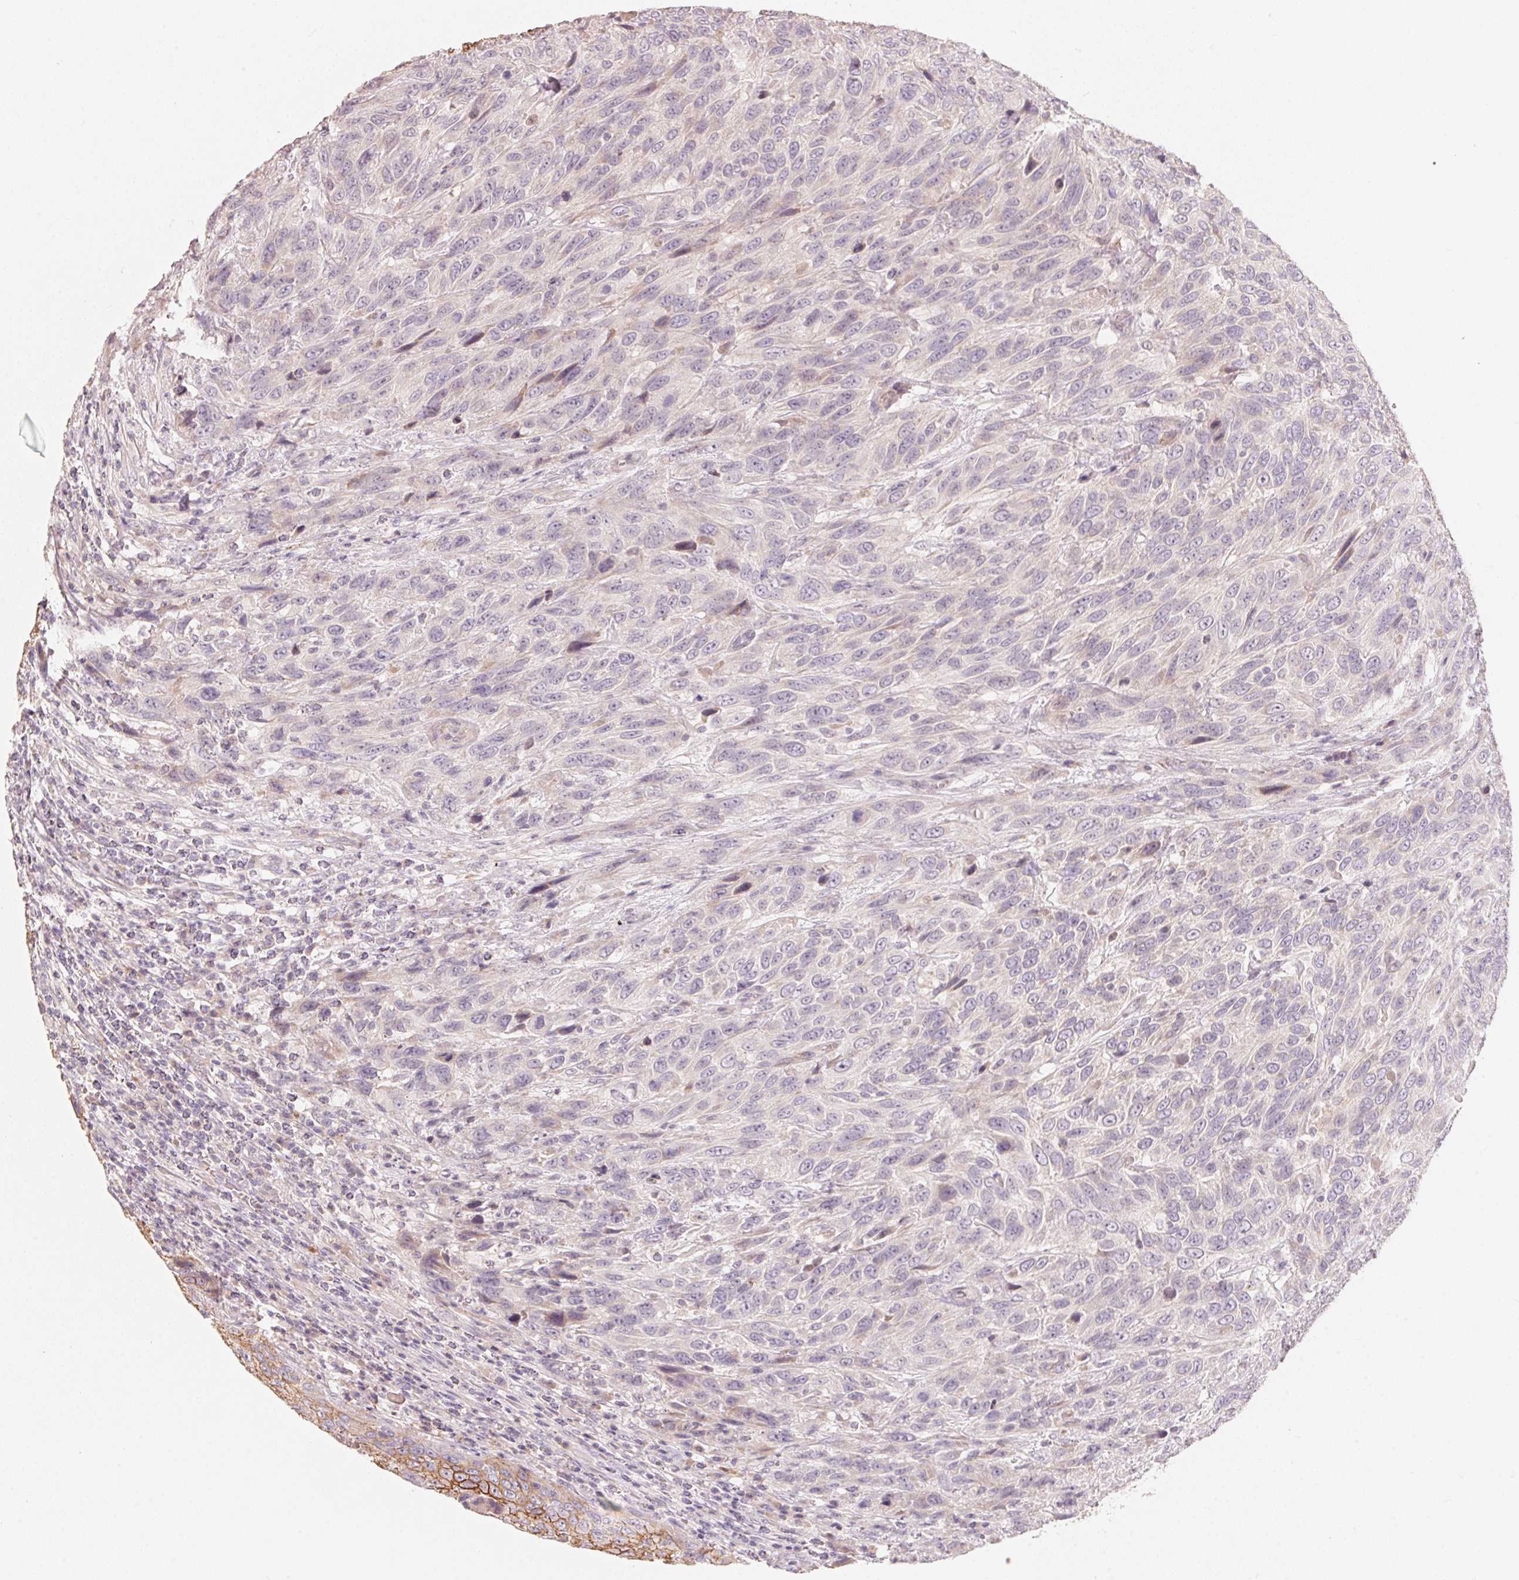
{"staining": {"intensity": "moderate", "quantity": "25%-75%", "location": "cytoplasmic/membranous"}, "tissue": "urothelial cancer", "cell_type": "Tumor cells", "image_type": "cancer", "snomed": [{"axis": "morphology", "description": "Urothelial carcinoma, High grade"}, {"axis": "topography", "description": "Urinary bladder"}], "caption": "Brown immunohistochemical staining in urothelial carcinoma (high-grade) reveals moderate cytoplasmic/membranous positivity in about 25%-75% of tumor cells.", "gene": "TP53AIP1", "patient": {"sex": "female", "age": 70}}